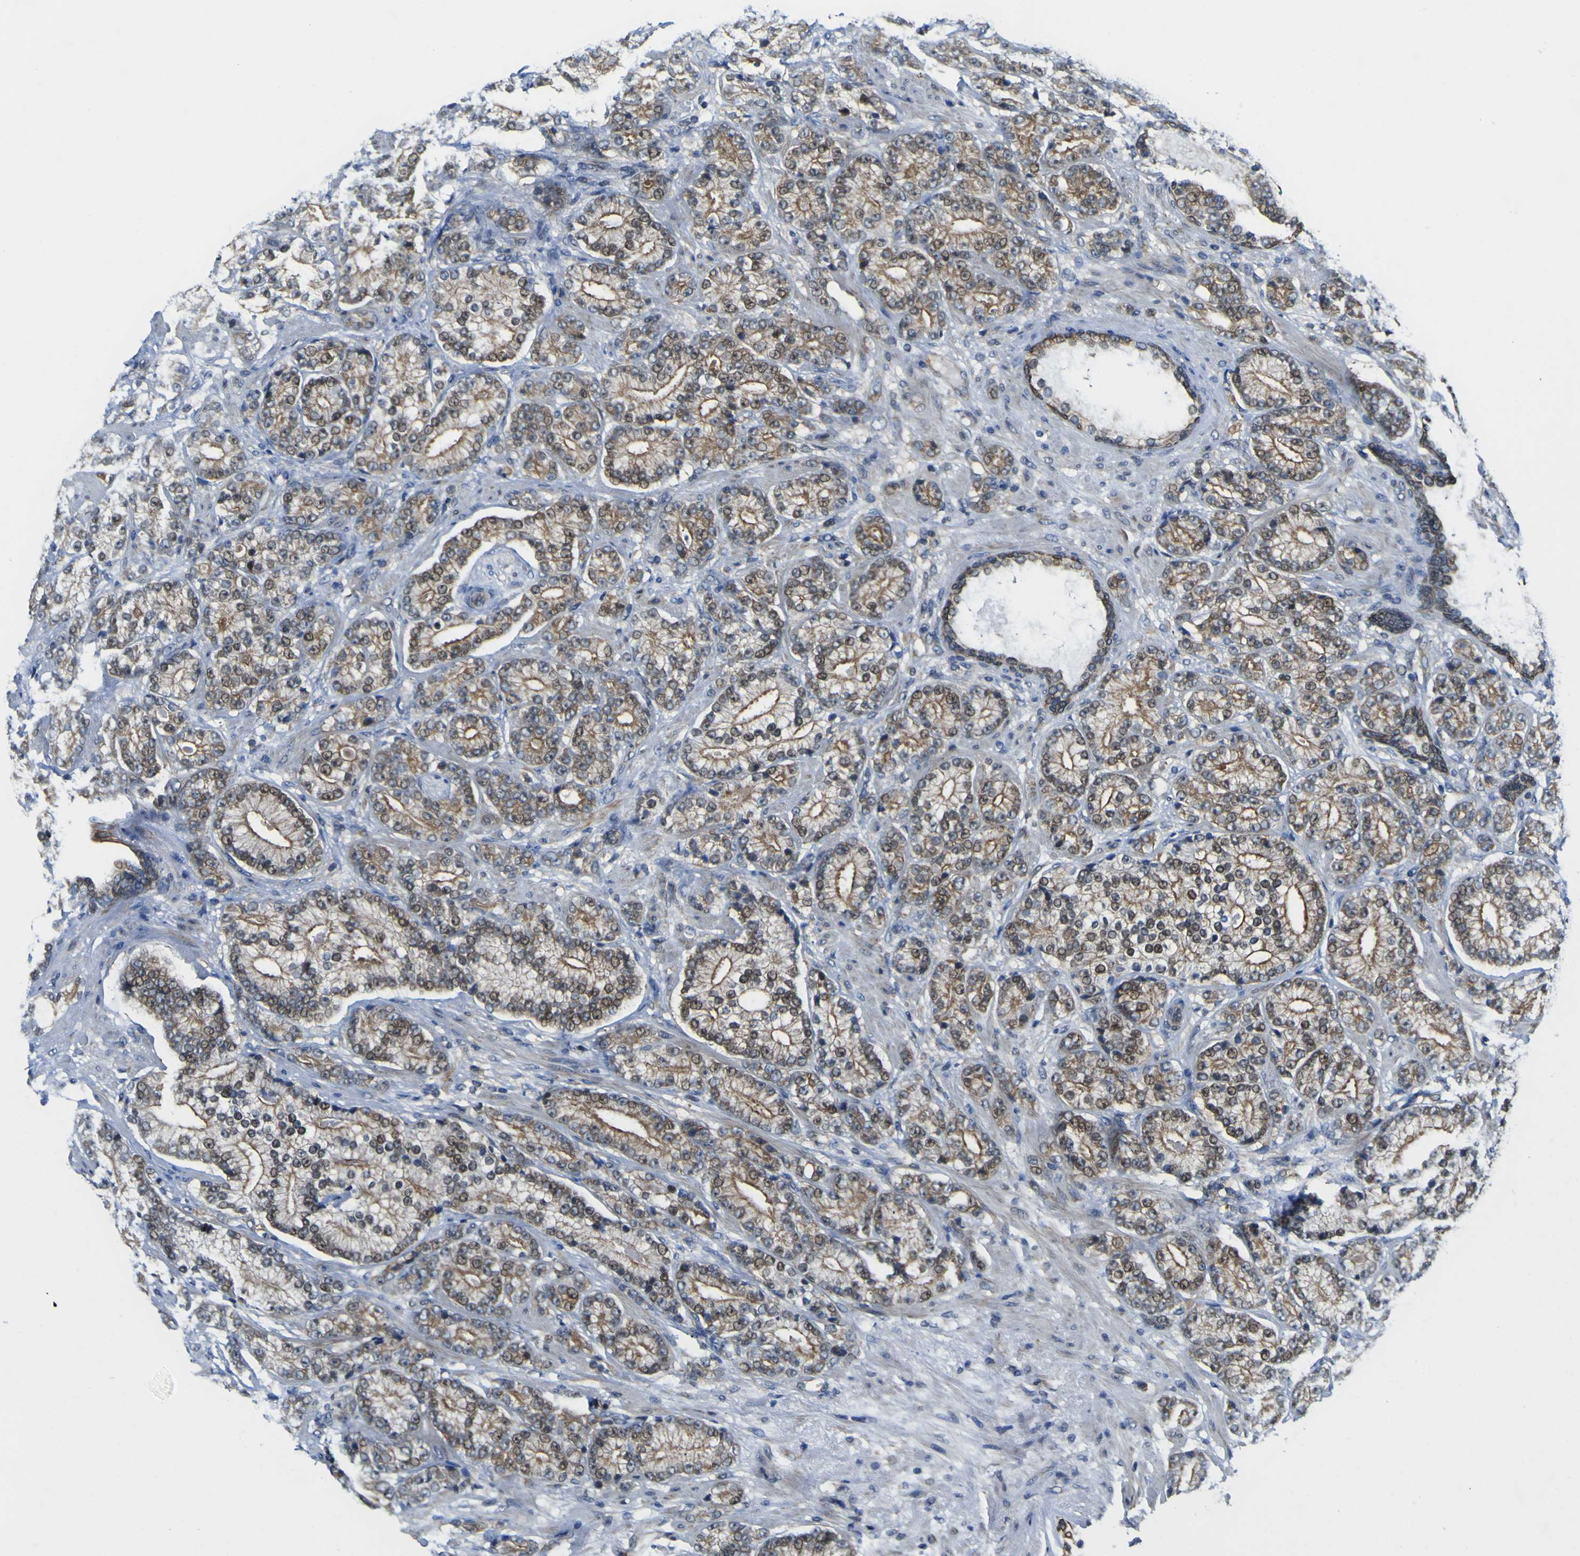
{"staining": {"intensity": "strong", "quantity": ">75%", "location": "cytoplasmic/membranous"}, "tissue": "prostate cancer", "cell_type": "Tumor cells", "image_type": "cancer", "snomed": [{"axis": "morphology", "description": "Adenocarcinoma, High grade"}, {"axis": "topography", "description": "Prostate"}], "caption": "Prostate cancer stained for a protein shows strong cytoplasmic/membranous positivity in tumor cells.", "gene": "KDM7A", "patient": {"sex": "male", "age": 61}}